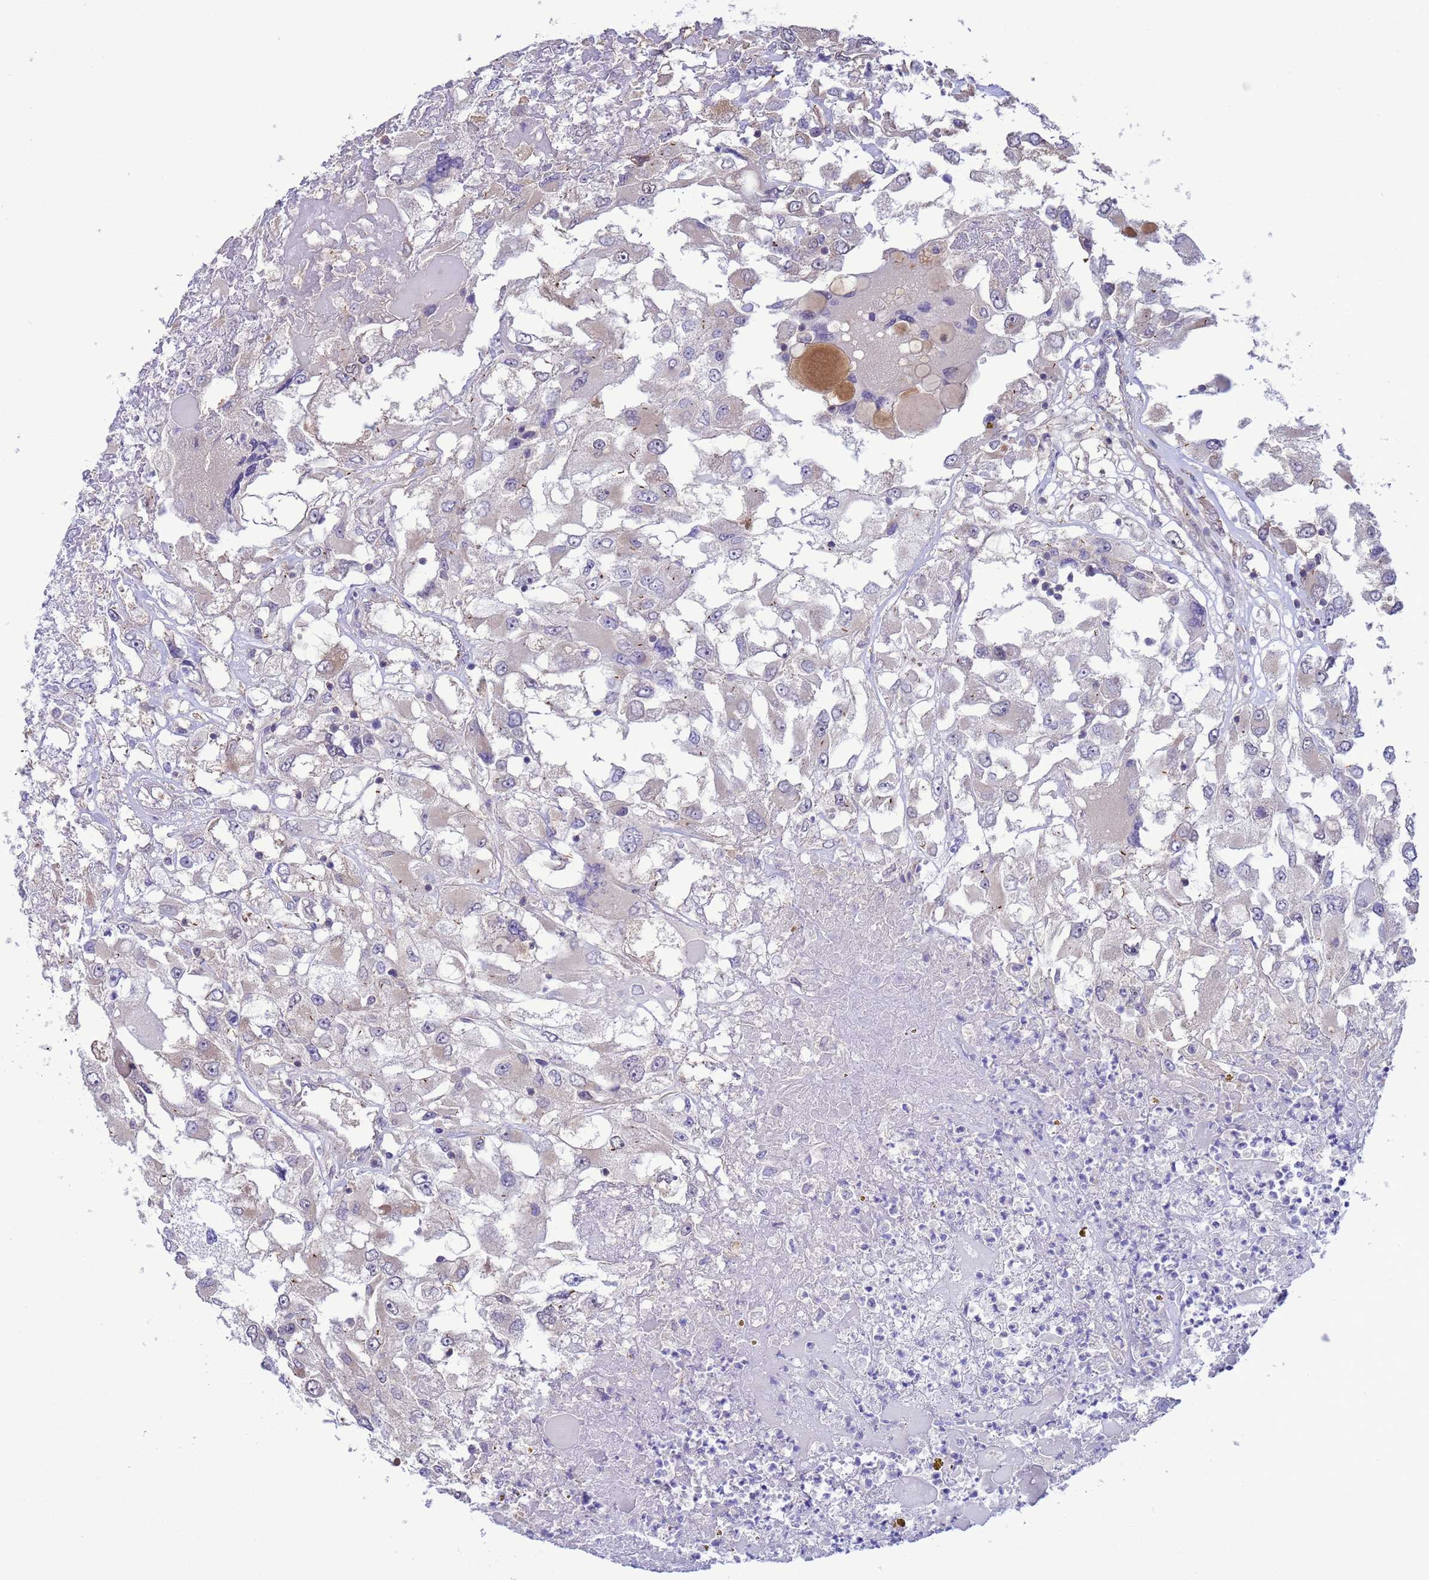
{"staining": {"intensity": "negative", "quantity": "none", "location": "none"}, "tissue": "renal cancer", "cell_type": "Tumor cells", "image_type": "cancer", "snomed": [{"axis": "morphology", "description": "Adenocarcinoma, NOS"}, {"axis": "topography", "description": "Kidney"}], "caption": "This photomicrograph is of renal cancer (adenocarcinoma) stained with immunohistochemistry to label a protein in brown with the nuclei are counter-stained blue. There is no staining in tumor cells. The staining is performed using DAB (3,3'-diaminobenzidine) brown chromogen with nuclei counter-stained in using hematoxylin.", "gene": "GJA10", "patient": {"sex": "female", "age": 52}}